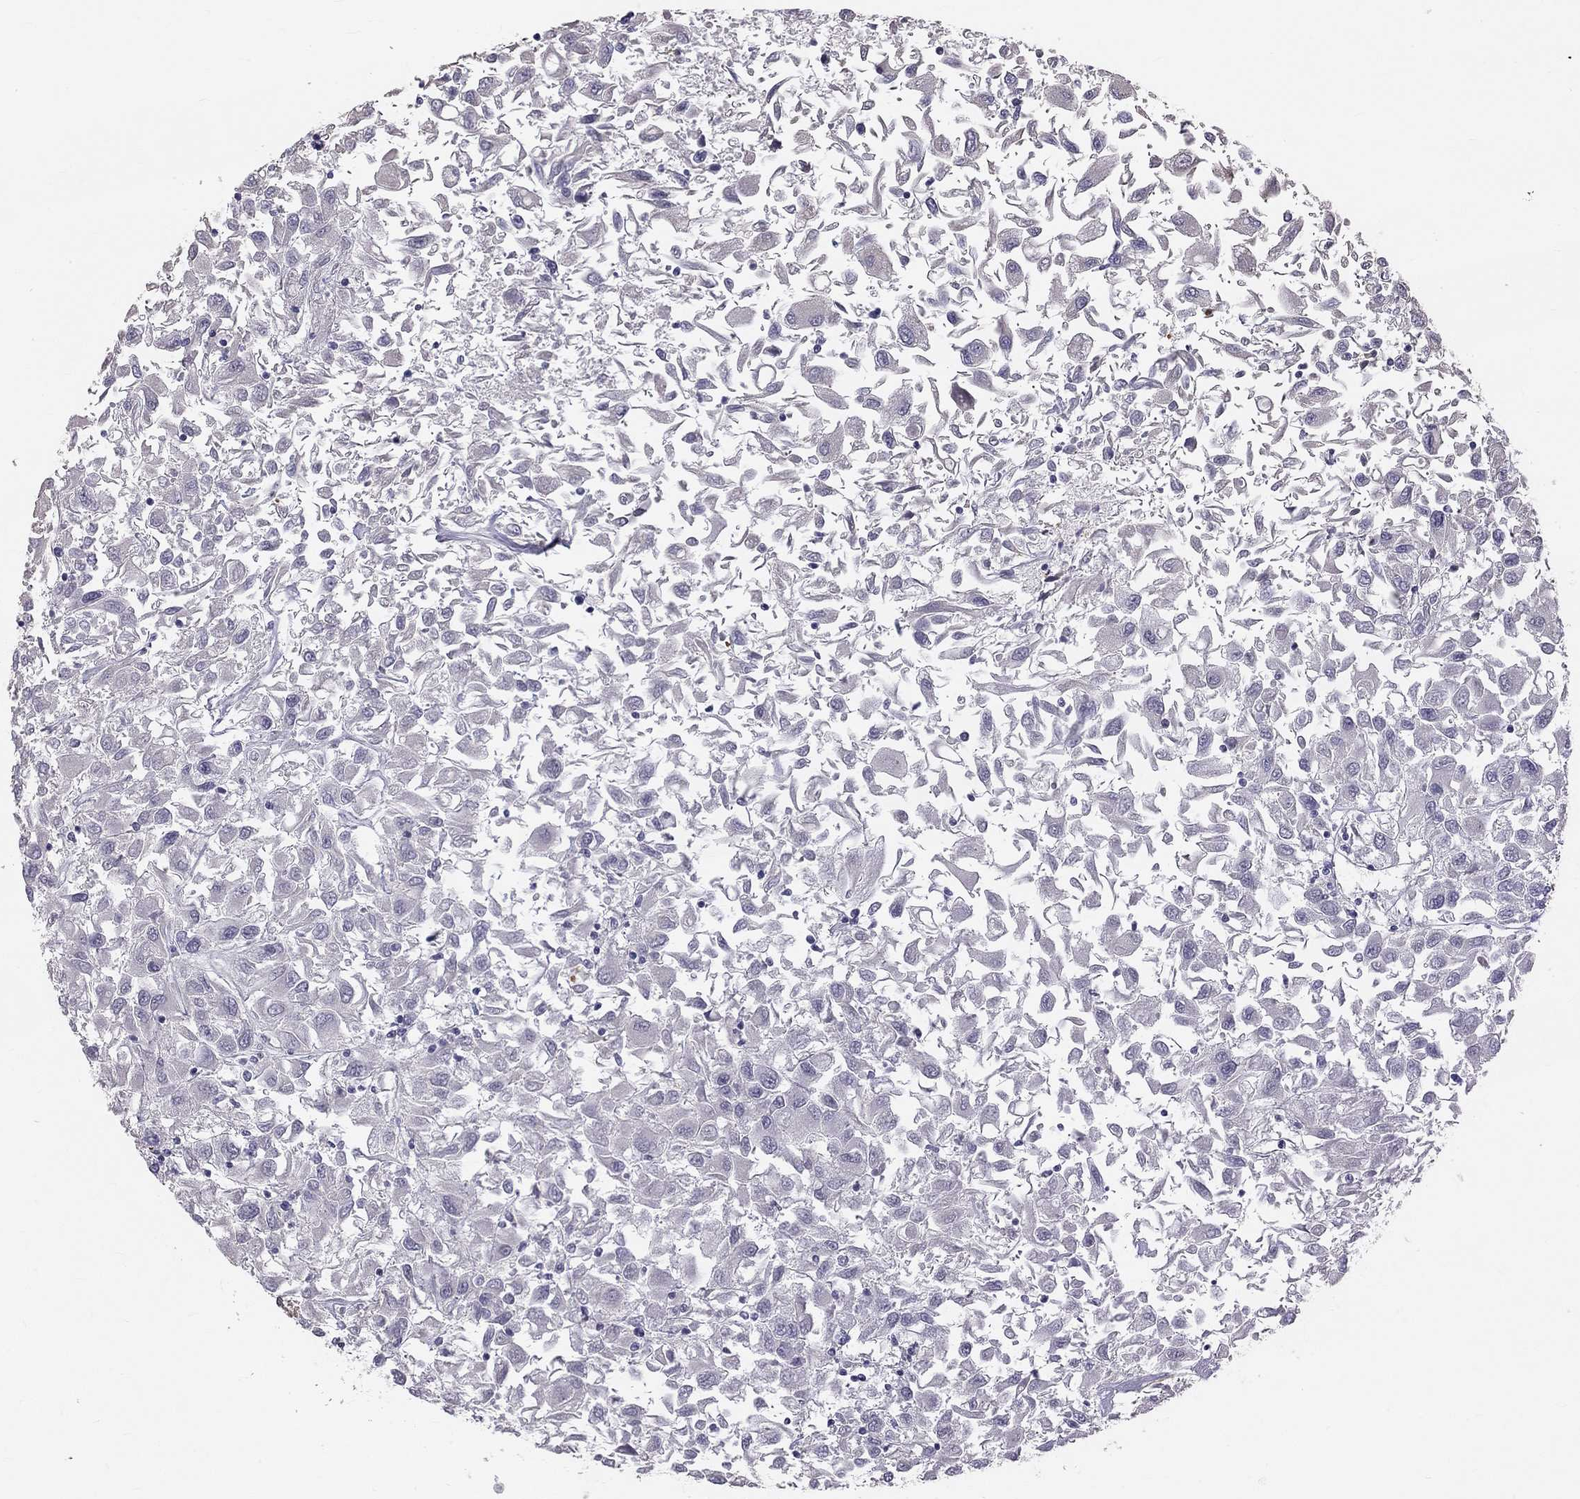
{"staining": {"intensity": "negative", "quantity": "none", "location": "none"}, "tissue": "renal cancer", "cell_type": "Tumor cells", "image_type": "cancer", "snomed": [{"axis": "morphology", "description": "Adenocarcinoma, NOS"}, {"axis": "topography", "description": "Kidney"}], "caption": "Renal cancer (adenocarcinoma) was stained to show a protein in brown. There is no significant expression in tumor cells.", "gene": "GJB4", "patient": {"sex": "female", "age": 76}}